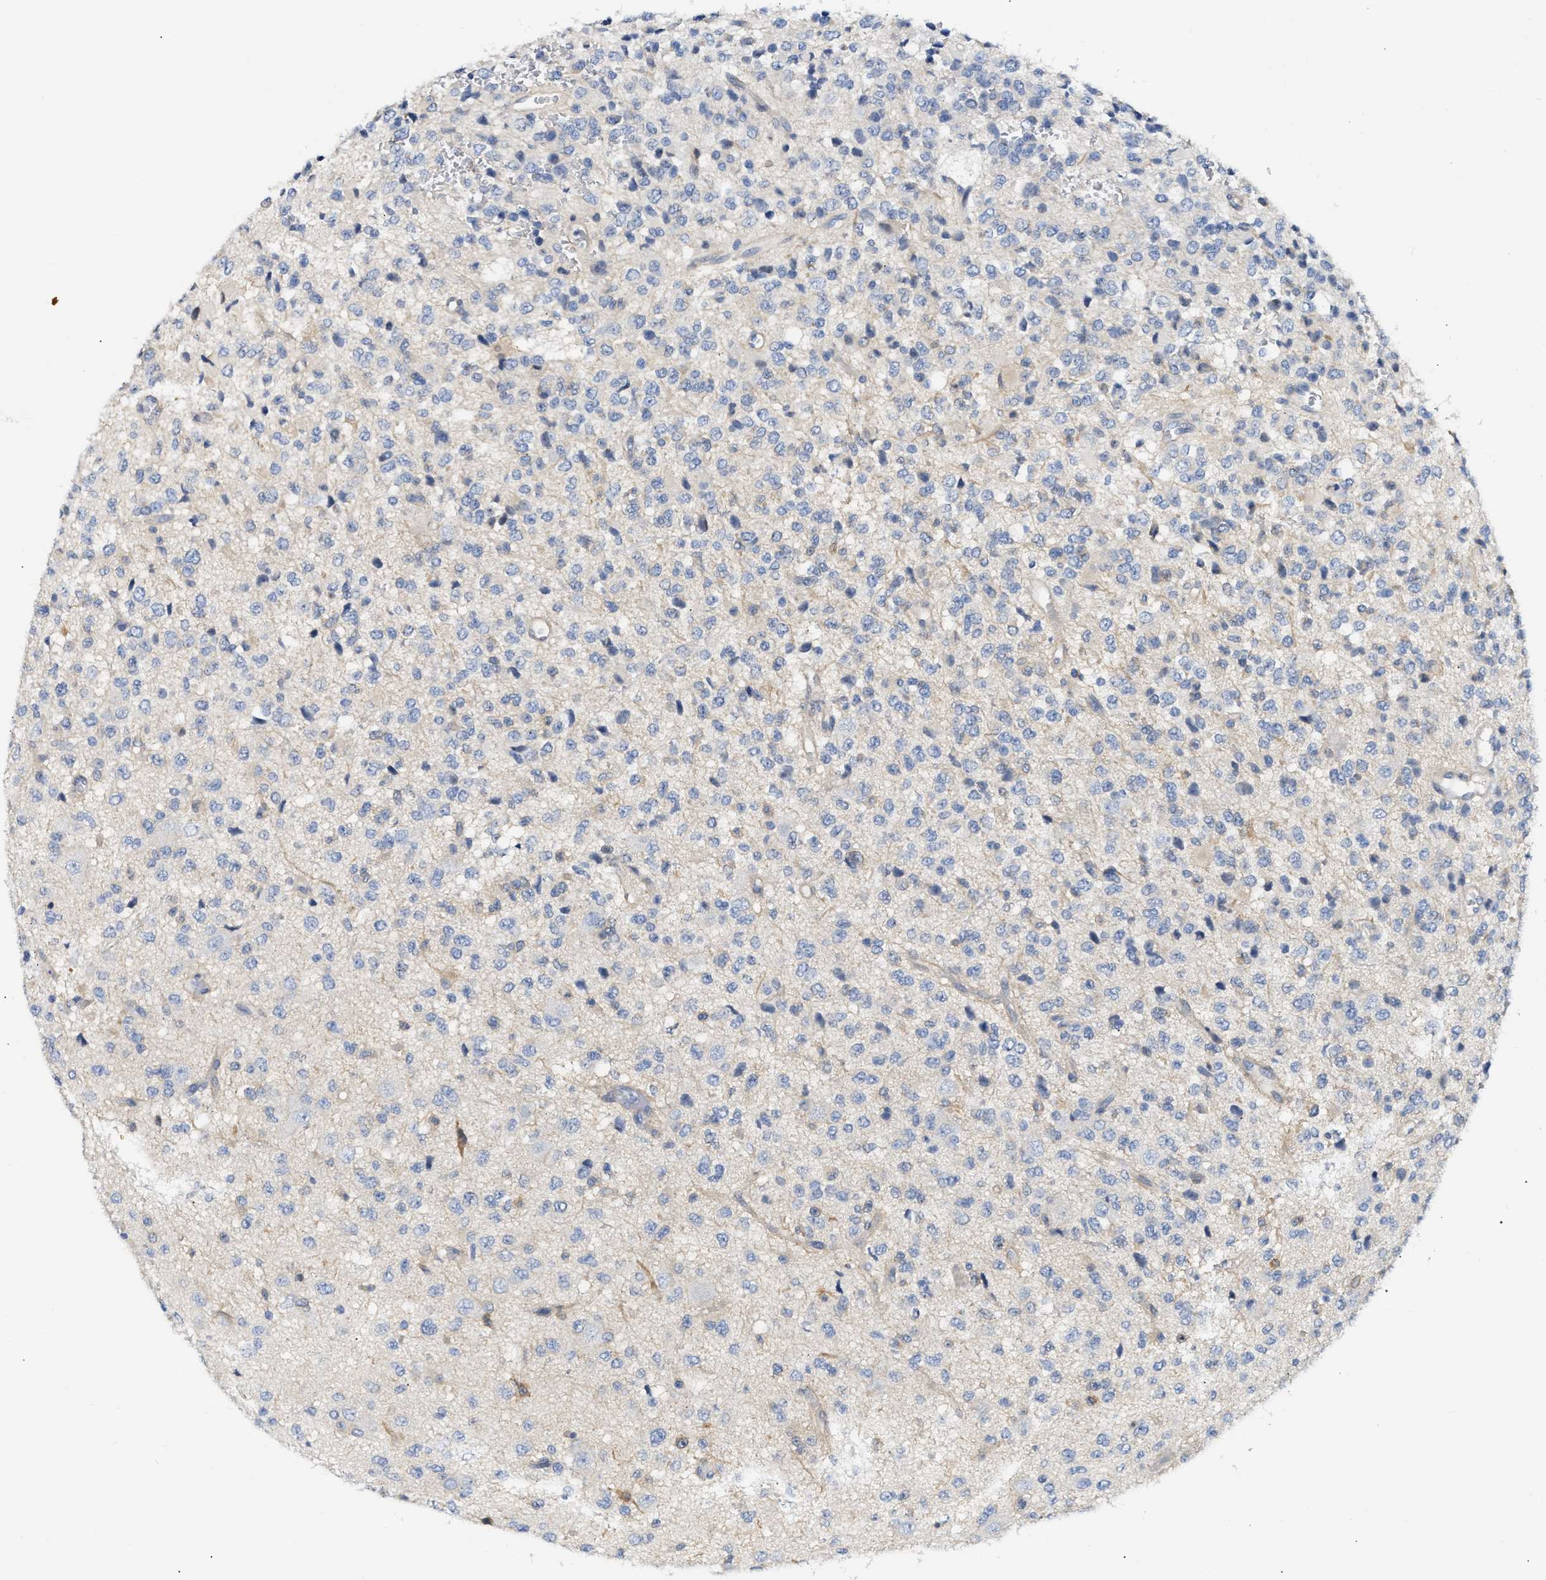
{"staining": {"intensity": "negative", "quantity": "none", "location": "none"}, "tissue": "glioma", "cell_type": "Tumor cells", "image_type": "cancer", "snomed": [{"axis": "morphology", "description": "Glioma, malignant, High grade"}, {"axis": "topography", "description": "pancreas cauda"}], "caption": "Immunohistochemical staining of malignant glioma (high-grade) exhibits no significant positivity in tumor cells.", "gene": "FHL1", "patient": {"sex": "male", "age": 60}}